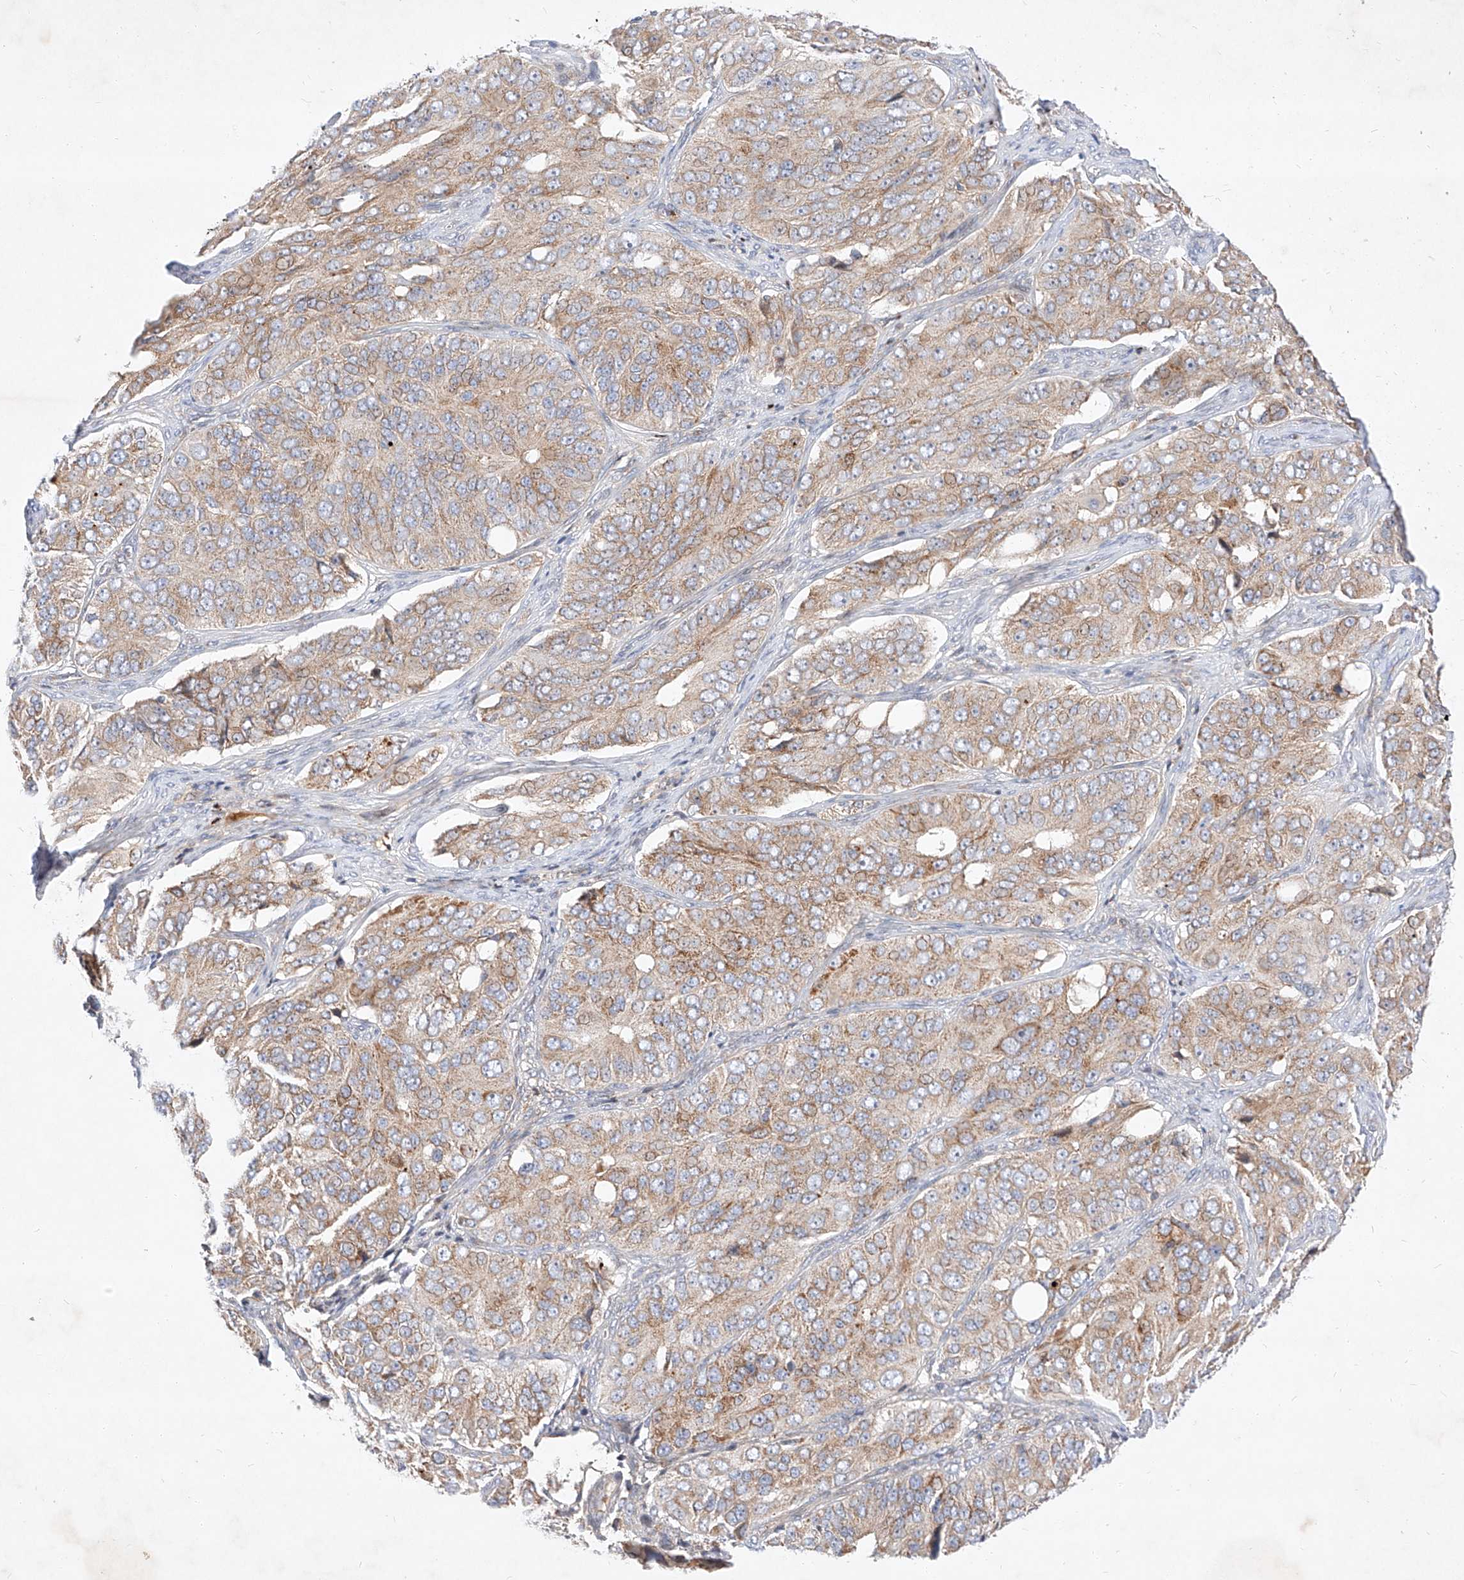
{"staining": {"intensity": "moderate", "quantity": "25%-75%", "location": "cytoplasmic/membranous"}, "tissue": "ovarian cancer", "cell_type": "Tumor cells", "image_type": "cancer", "snomed": [{"axis": "morphology", "description": "Carcinoma, endometroid"}, {"axis": "topography", "description": "Ovary"}], "caption": "Brown immunohistochemical staining in human ovarian endometroid carcinoma demonstrates moderate cytoplasmic/membranous staining in about 25%-75% of tumor cells. (brown staining indicates protein expression, while blue staining denotes nuclei).", "gene": "OSGEPL1", "patient": {"sex": "female", "age": 51}}